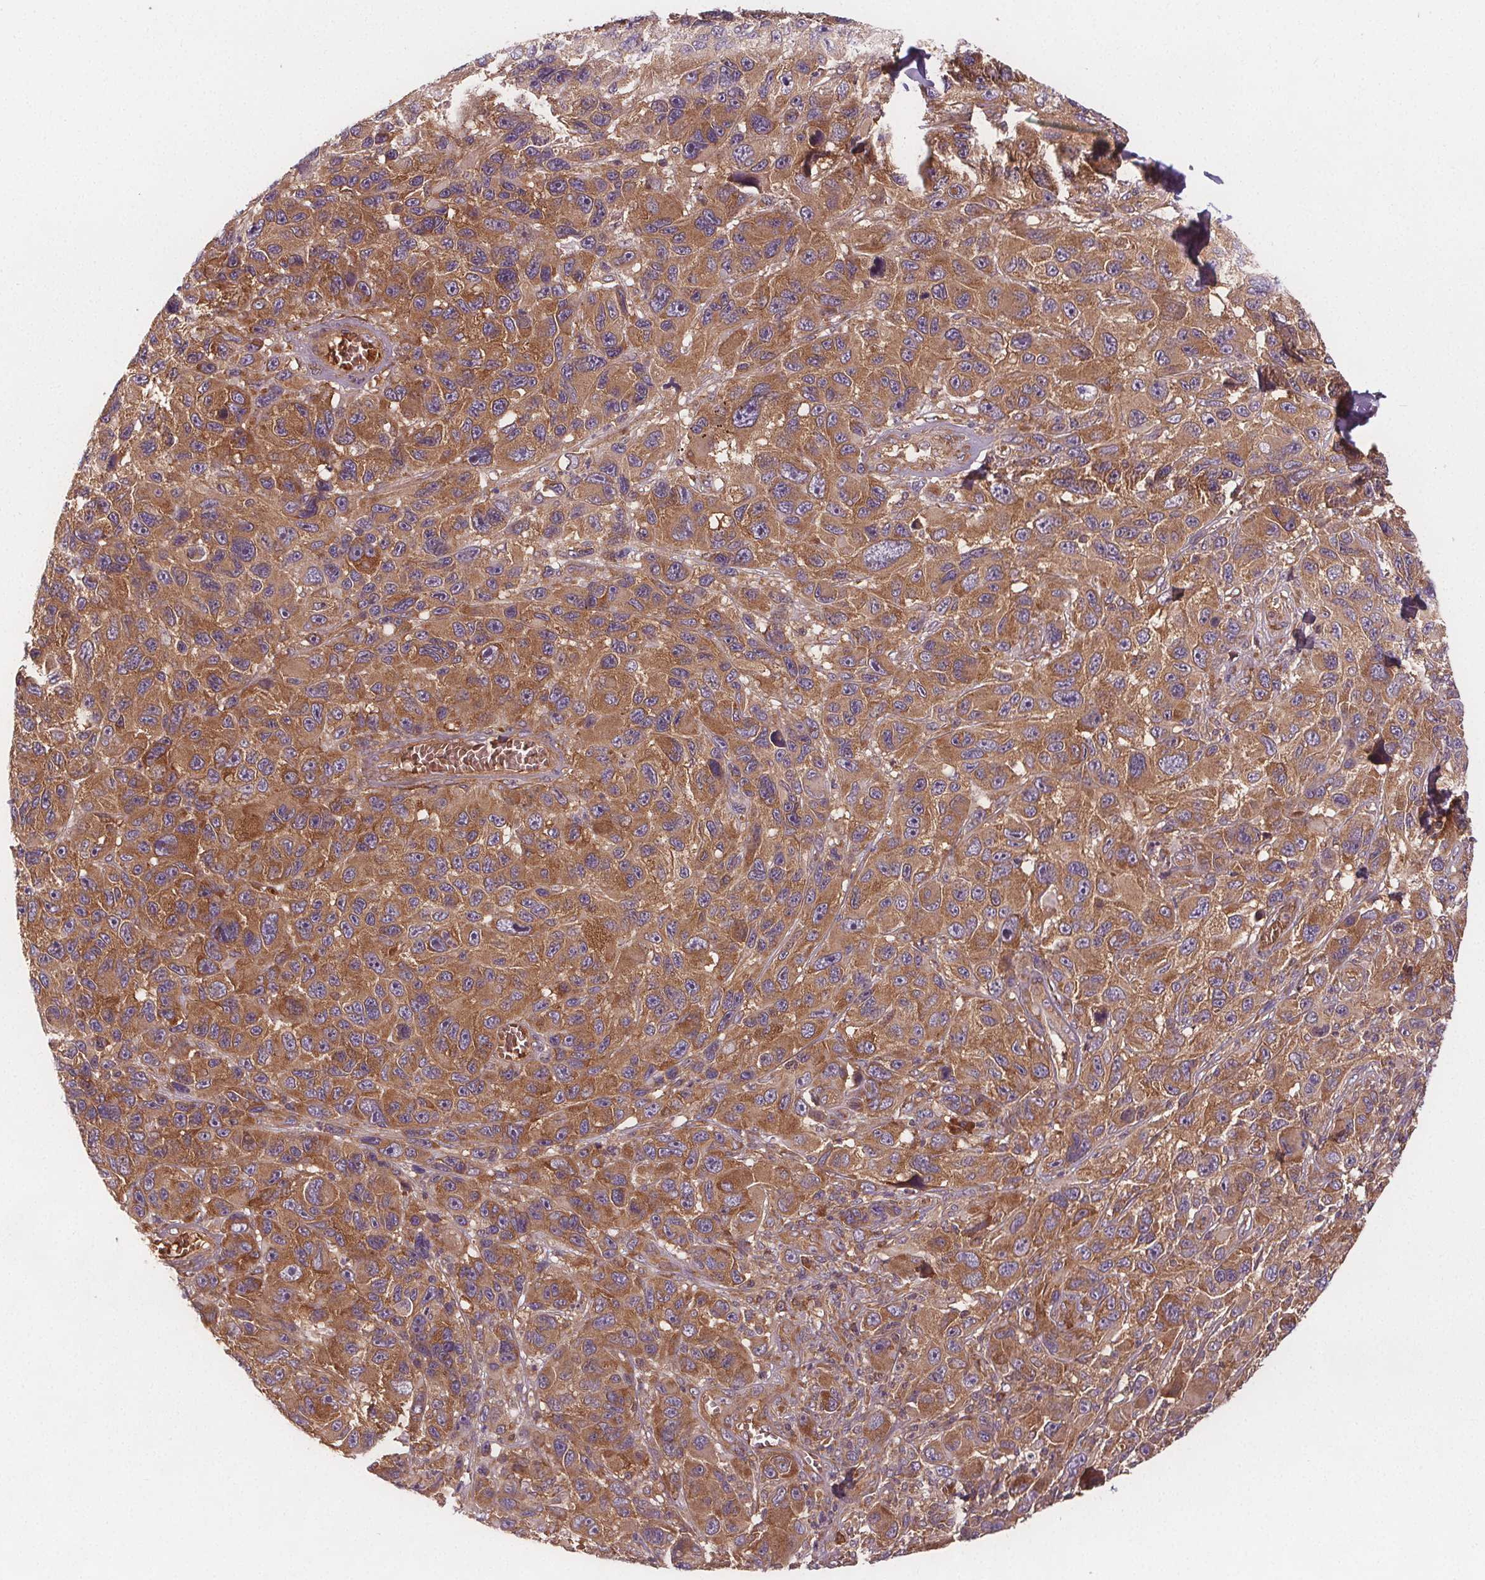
{"staining": {"intensity": "moderate", "quantity": ">75%", "location": "cytoplasmic/membranous"}, "tissue": "melanoma", "cell_type": "Tumor cells", "image_type": "cancer", "snomed": [{"axis": "morphology", "description": "Malignant melanoma, NOS"}, {"axis": "topography", "description": "Skin"}], "caption": "Immunohistochemistry (IHC) micrograph of human malignant melanoma stained for a protein (brown), which displays medium levels of moderate cytoplasmic/membranous staining in about >75% of tumor cells.", "gene": "EIF3D", "patient": {"sex": "male", "age": 53}}